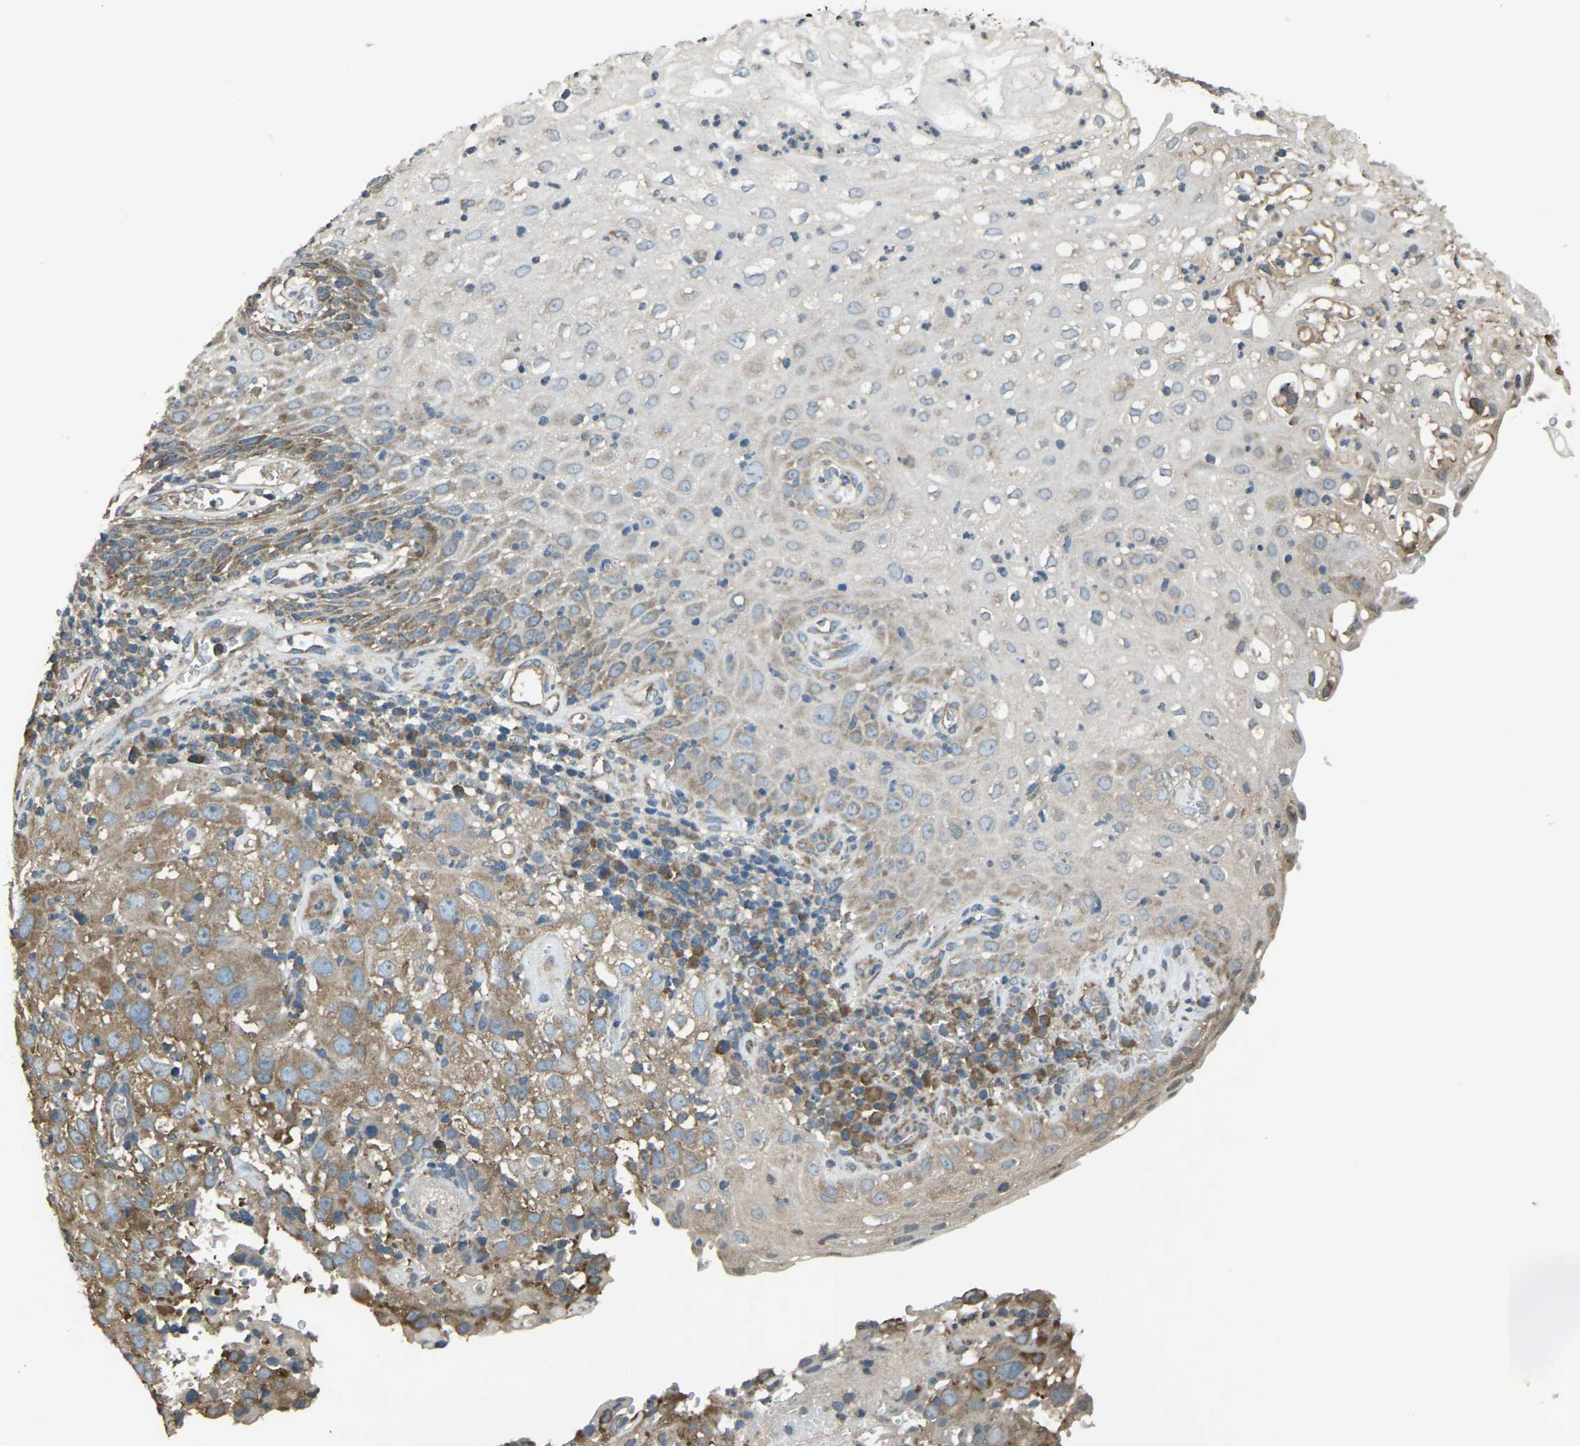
{"staining": {"intensity": "moderate", "quantity": ">75%", "location": "cytoplasmic/membranous"}, "tissue": "cervical cancer", "cell_type": "Tumor cells", "image_type": "cancer", "snomed": [{"axis": "morphology", "description": "Squamous cell carcinoma, NOS"}, {"axis": "topography", "description": "Cervix"}], "caption": "Tumor cells display medium levels of moderate cytoplasmic/membranous positivity in about >75% of cells in human squamous cell carcinoma (cervical). (brown staining indicates protein expression, while blue staining denotes nuclei).", "gene": "AIMP1", "patient": {"sex": "female", "age": 32}}